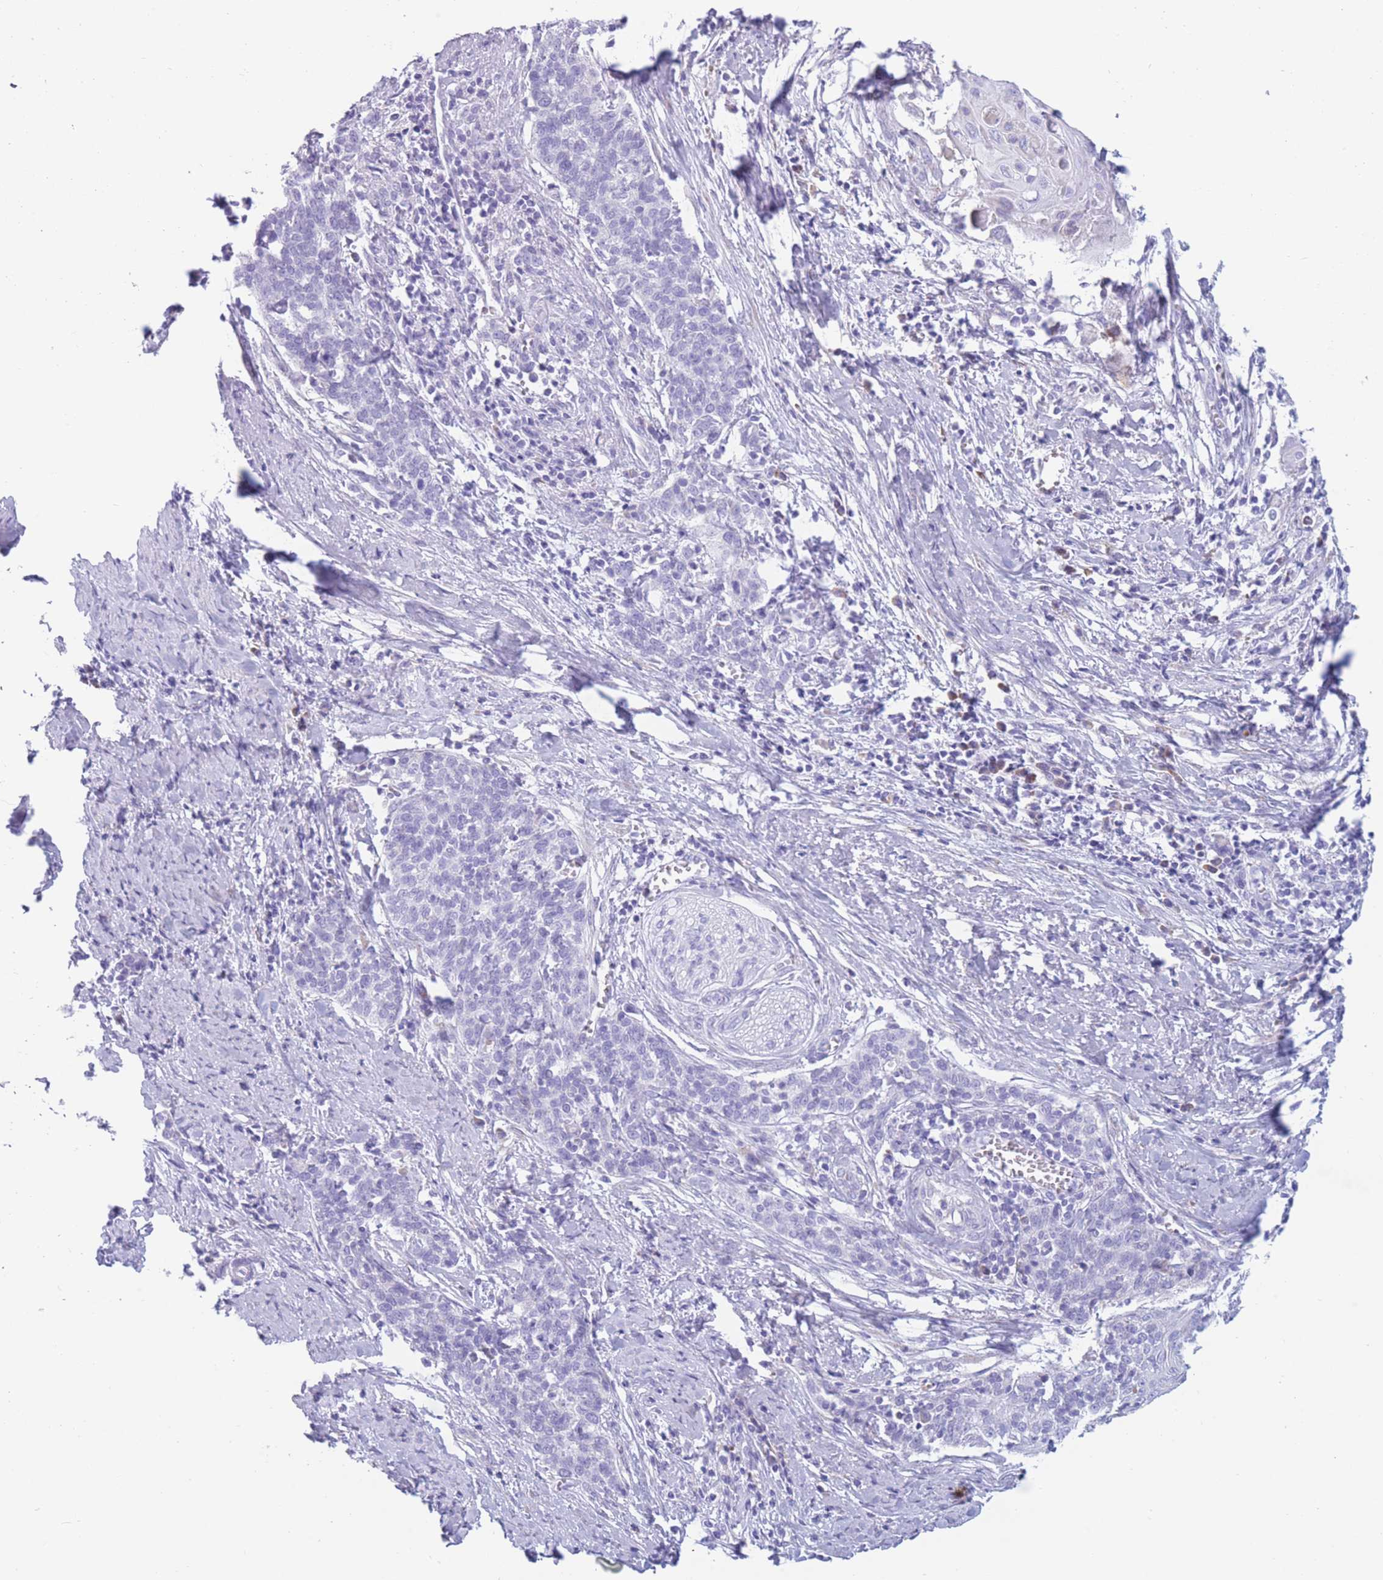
{"staining": {"intensity": "negative", "quantity": "none", "location": "none"}, "tissue": "cervical cancer", "cell_type": "Tumor cells", "image_type": "cancer", "snomed": [{"axis": "morphology", "description": "Squamous cell carcinoma, NOS"}, {"axis": "topography", "description": "Cervix"}], "caption": "High power microscopy micrograph of an IHC image of cervical cancer (squamous cell carcinoma), revealing no significant expression in tumor cells.", "gene": "COL27A1", "patient": {"sex": "female", "age": 39}}